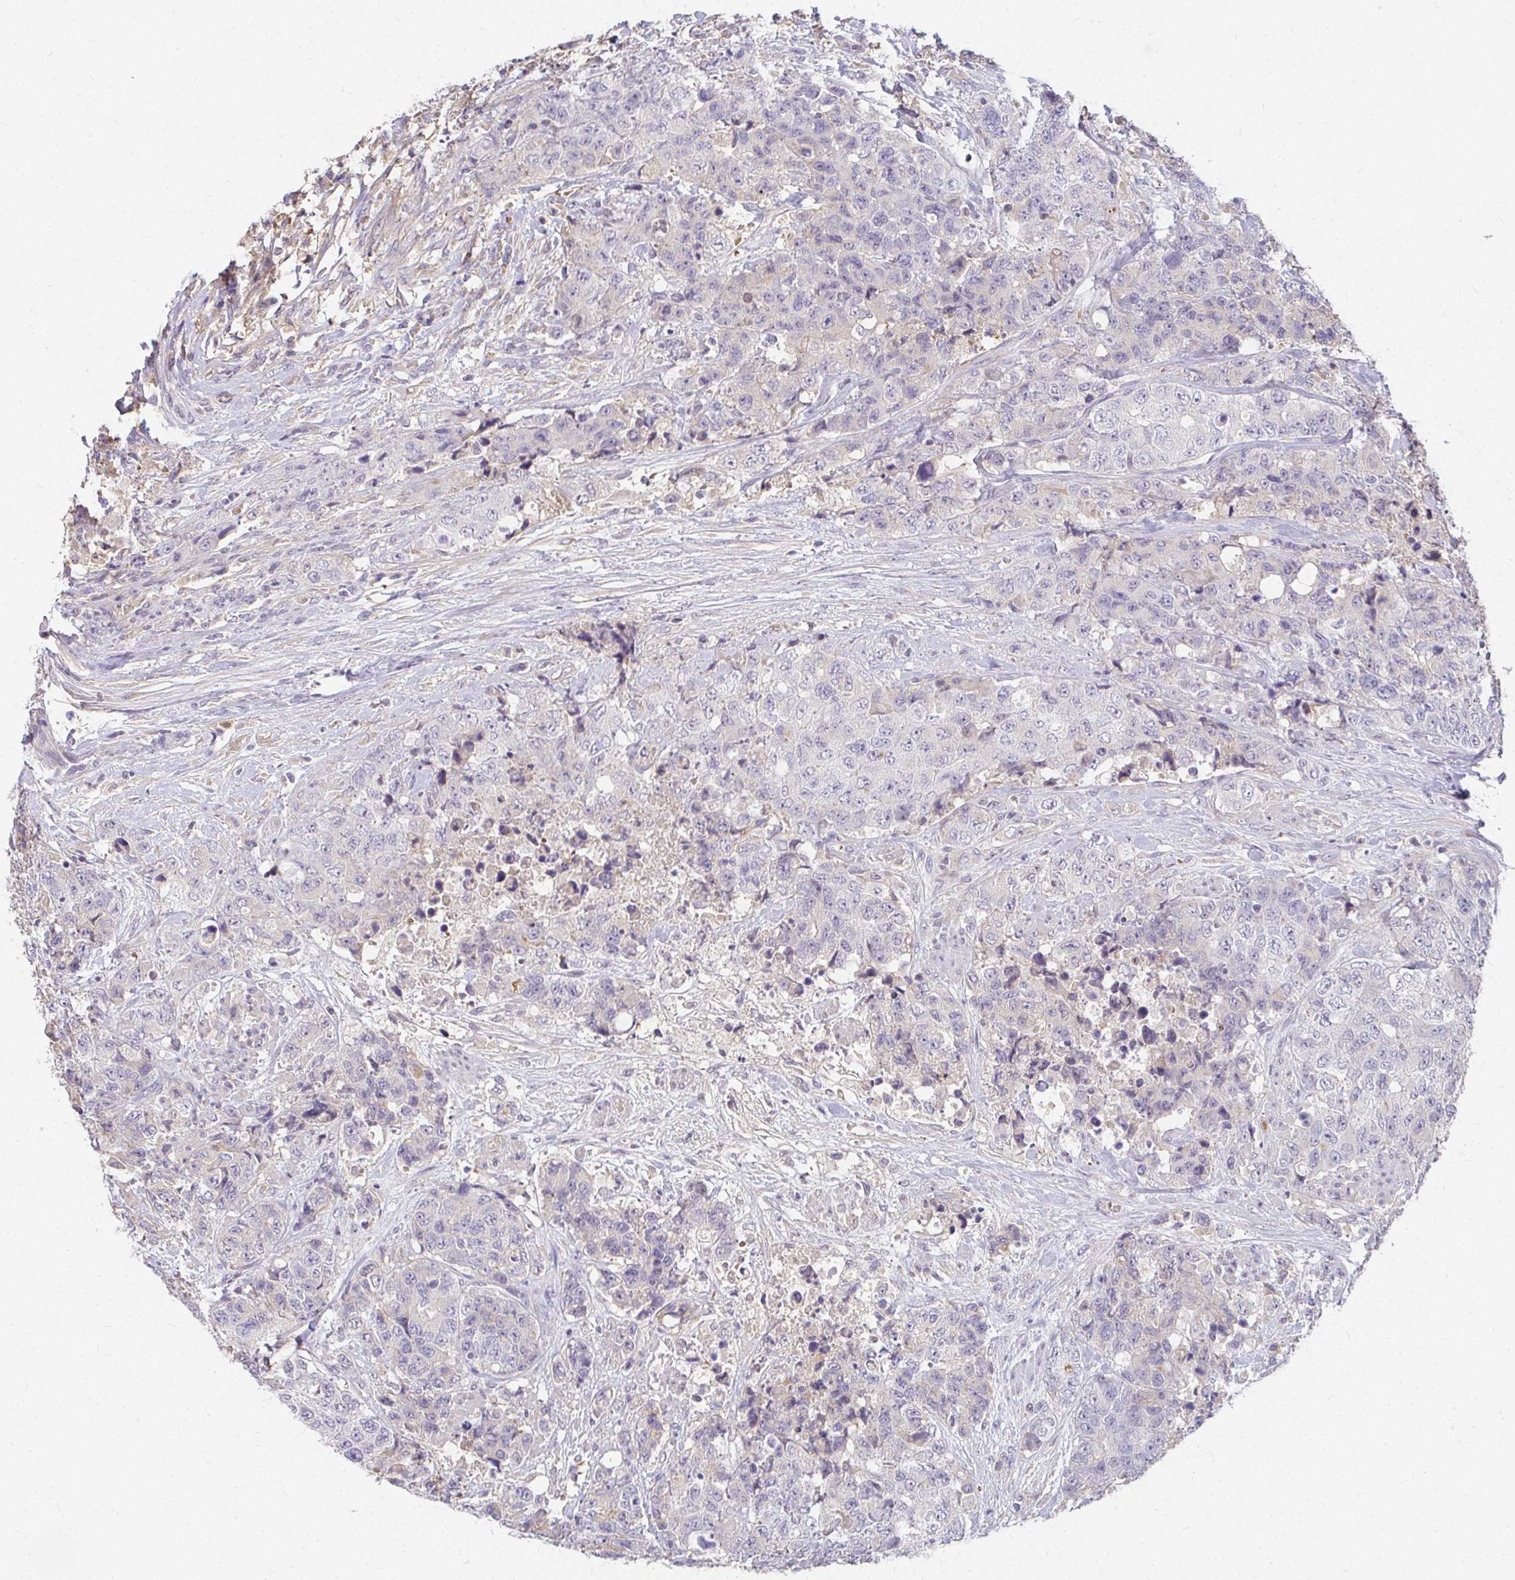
{"staining": {"intensity": "negative", "quantity": "none", "location": "none"}, "tissue": "urothelial cancer", "cell_type": "Tumor cells", "image_type": "cancer", "snomed": [{"axis": "morphology", "description": "Urothelial carcinoma, High grade"}, {"axis": "topography", "description": "Urinary bladder"}], "caption": "Urothelial cancer stained for a protein using immunohistochemistry (IHC) displays no positivity tumor cells.", "gene": "LOXL4", "patient": {"sex": "female", "age": 78}}